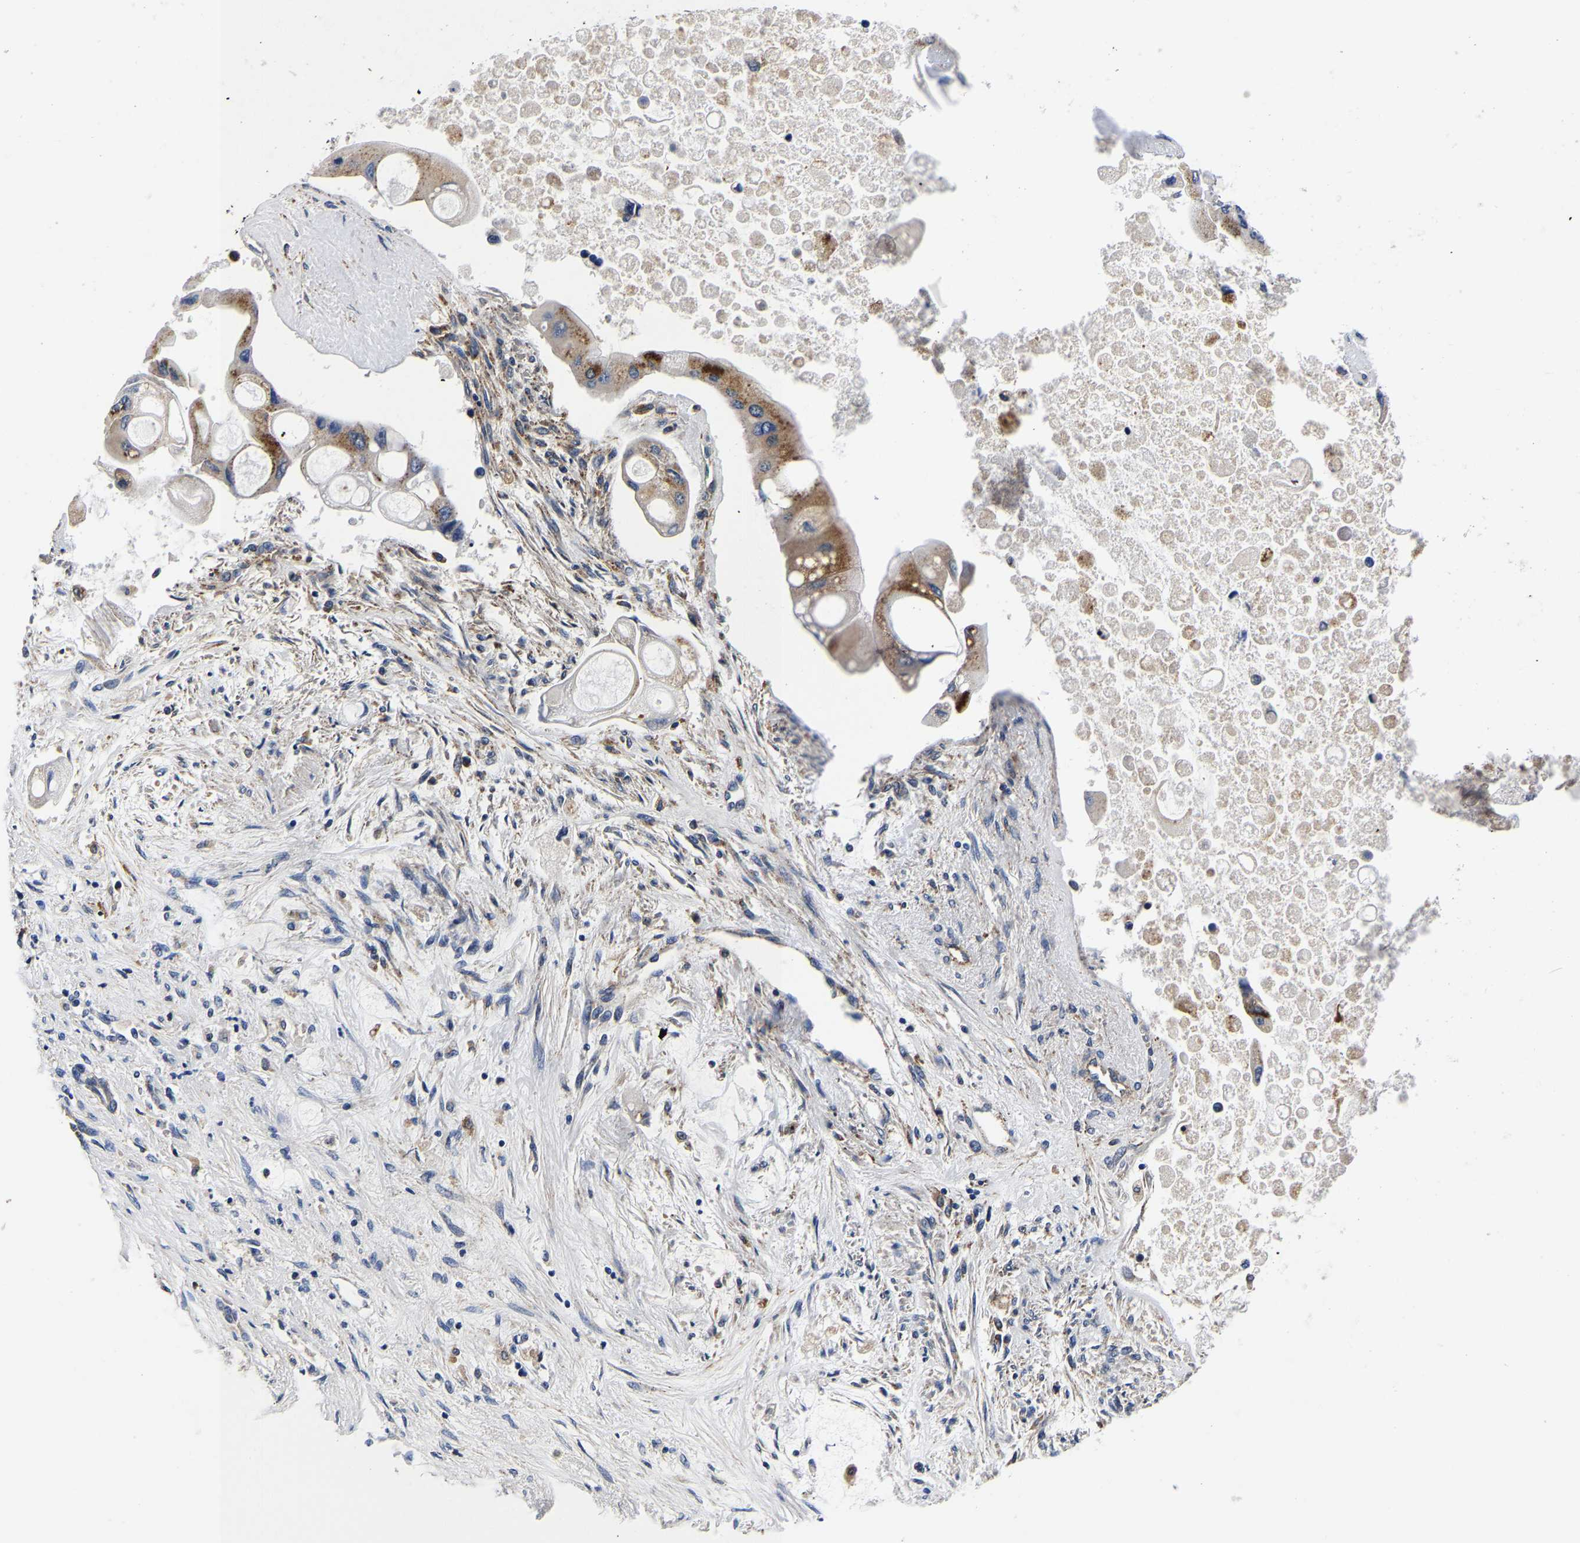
{"staining": {"intensity": "moderate", "quantity": "25%-75%", "location": "cytoplasmic/membranous"}, "tissue": "liver cancer", "cell_type": "Tumor cells", "image_type": "cancer", "snomed": [{"axis": "morphology", "description": "Cholangiocarcinoma"}, {"axis": "topography", "description": "Liver"}], "caption": "A brown stain highlights moderate cytoplasmic/membranous staining of a protein in human liver cholangiocarcinoma tumor cells. Immunohistochemistry stains the protein of interest in brown and the nuclei are stained blue.", "gene": "GRN", "patient": {"sex": "male", "age": 50}}